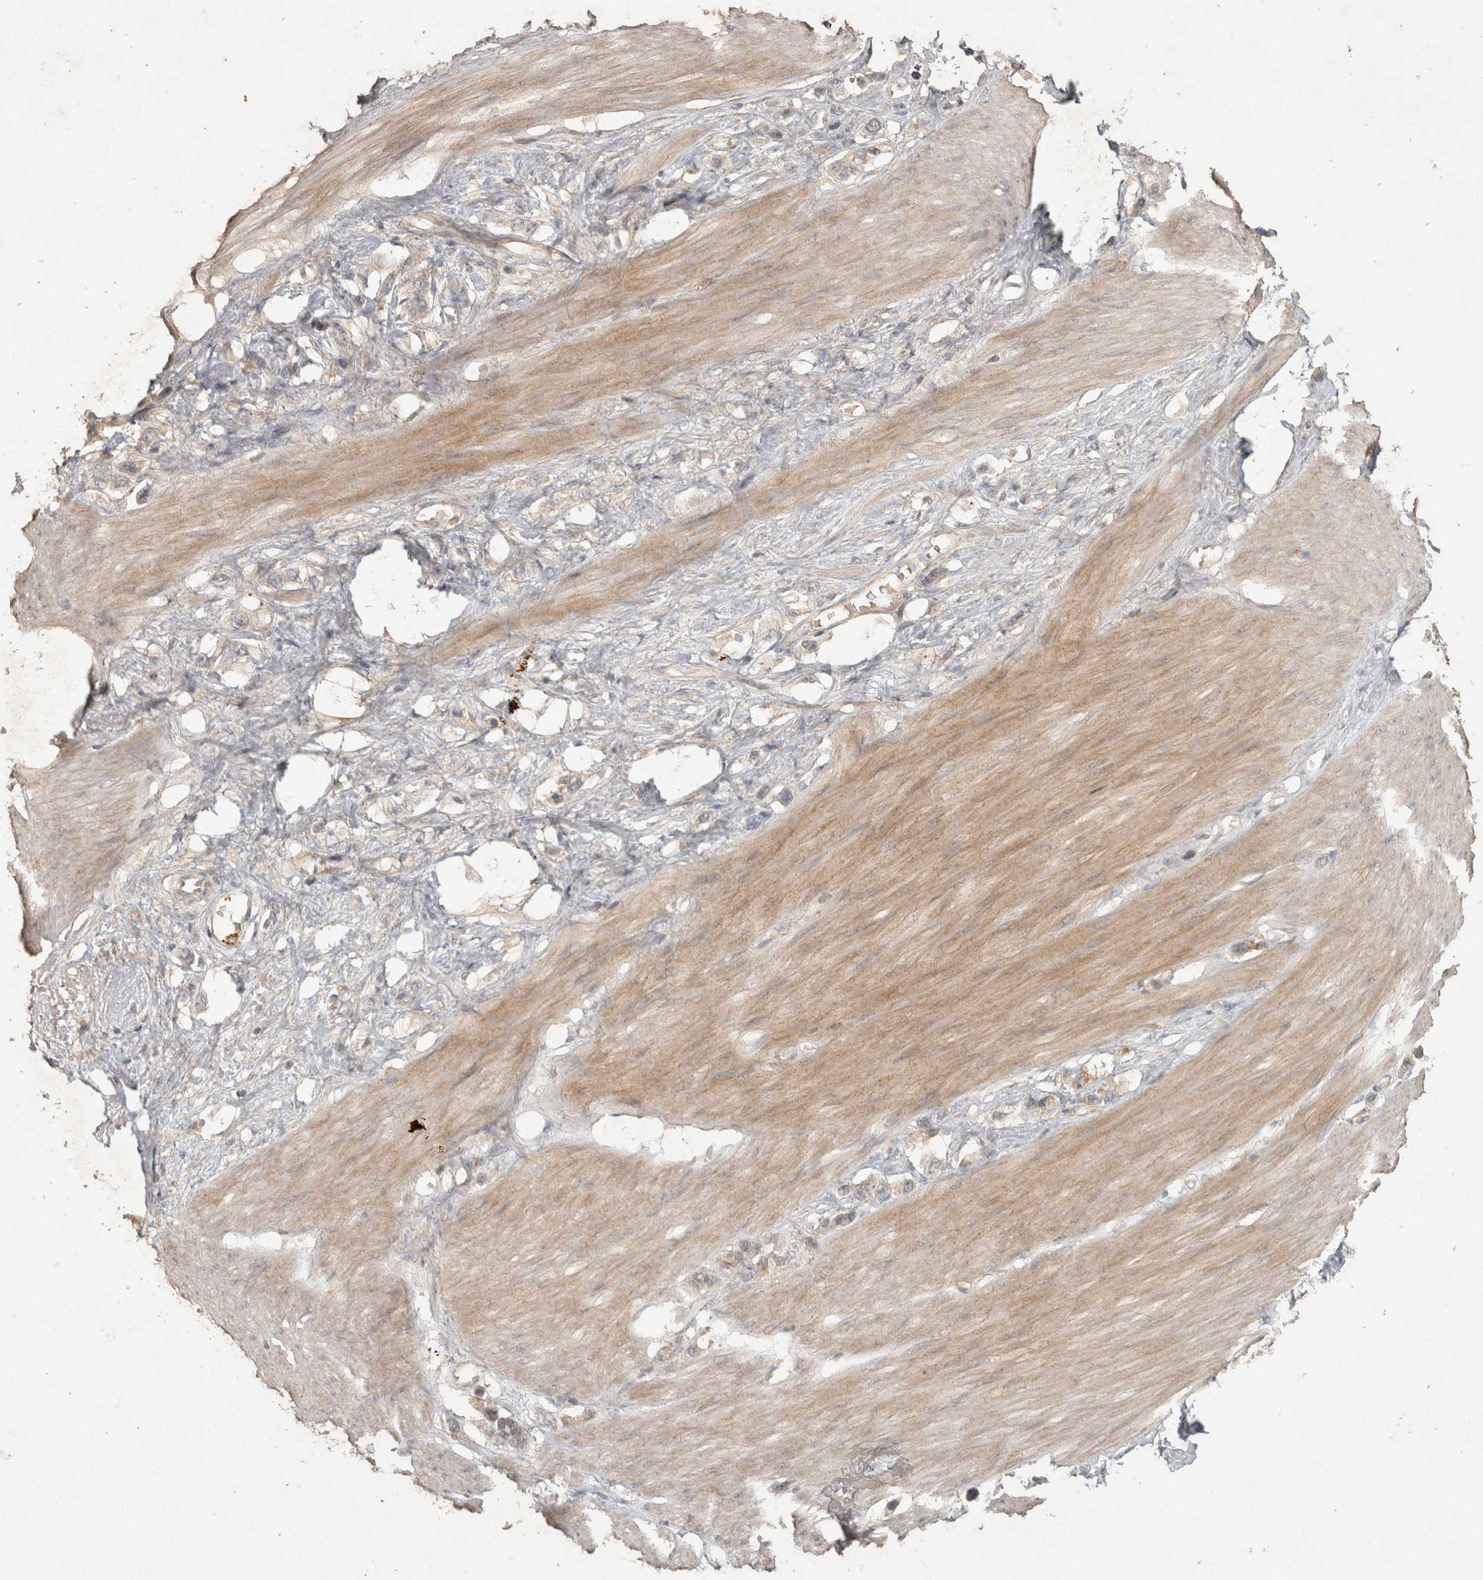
{"staining": {"intensity": "weak", "quantity": "<25%", "location": "cytoplasmic/membranous"}, "tissue": "stomach cancer", "cell_type": "Tumor cells", "image_type": "cancer", "snomed": [{"axis": "morphology", "description": "Adenocarcinoma, NOS"}, {"axis": "topography", "description": "Stomach"}], "caption": "Micrograph shows no protein positivity in tumor cells of stomach adenocarcinoma tissue.", "gene": "OSTN", "patient": {"sex": "female", "age": 65}}